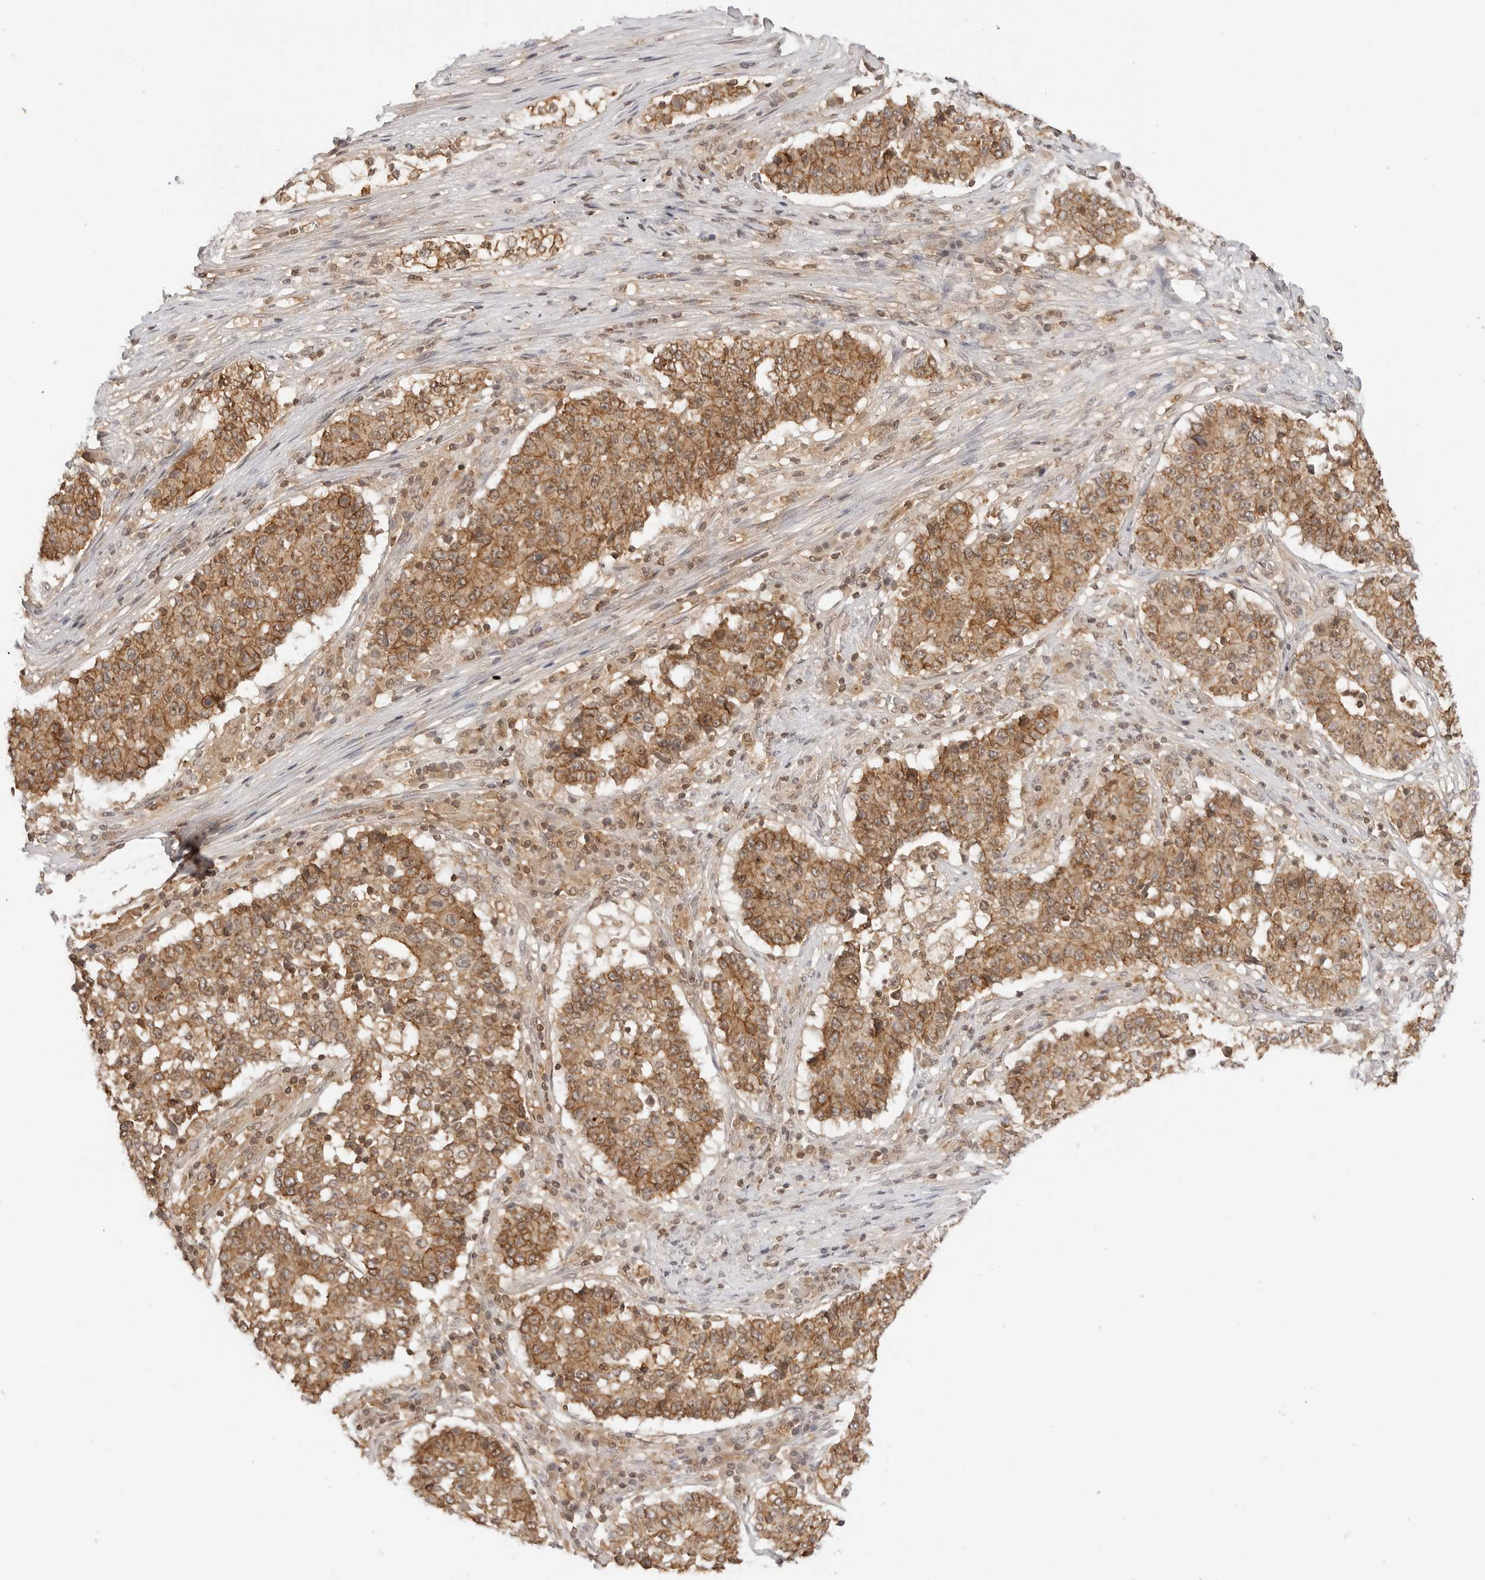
{"staining": {"intensity": "moderate", "quantity": ">75%", "location": "cytoplasmic/membranous"}, "tissue": "stomach cancer", "cell_type": "Tumor cells", "image_type": "cancer", "snomed": [{"axis": "morphology", "description": "Adenocarcinoma, NOS"}, {"axis": "topography", "description": "Stomach"}], "caption": "An image of stomach cancer stained for a protein displays moderate cytoplasmic/membranous brown staining in tumor cells. (DAB = brown stain, brightfield microscopy at high magnification).", "gene": "EPHA1", "patient": {"sex": "male", "age": 59}}